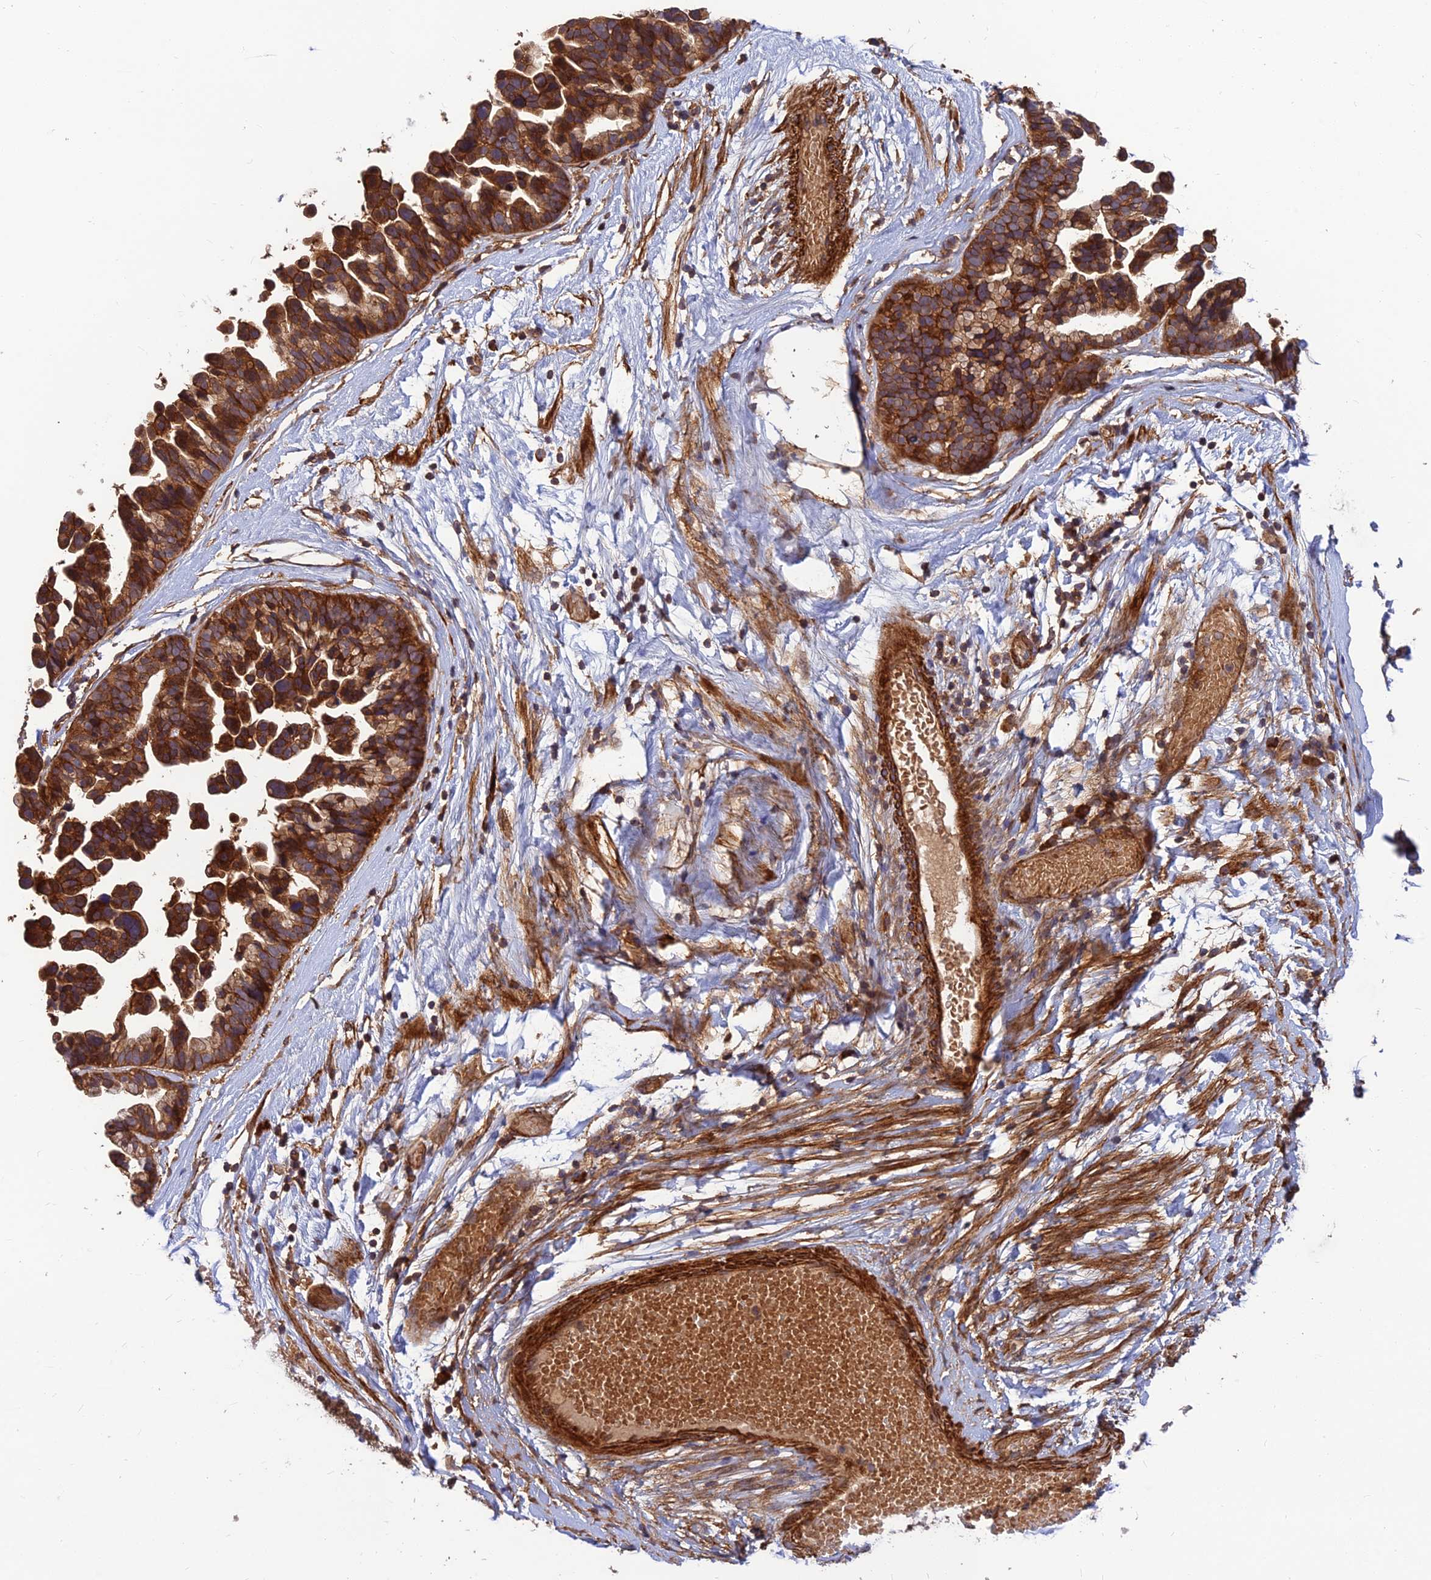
{"staining": {"intensity": "strong", "quantity": ">75%", "location": "cytoplasmic/membranous"}, "tissue": "ovarian cancer", "cell_type": "Tumor cells", "image_type": "cancer", "snomed": [{"axis": "morphology", "description": "Cystadenocarcinoma, serous, NOS"}, {"axis": "topography", "description": "Ovary"}], "caption": "Human ovarian cancer stained with a brown dye exhibits strong cytoplasmic/membranous positive staining in approximately >75% of tumor cells.", "gene": "RELCH", "patient": {"sex": "female", "age": 56}}